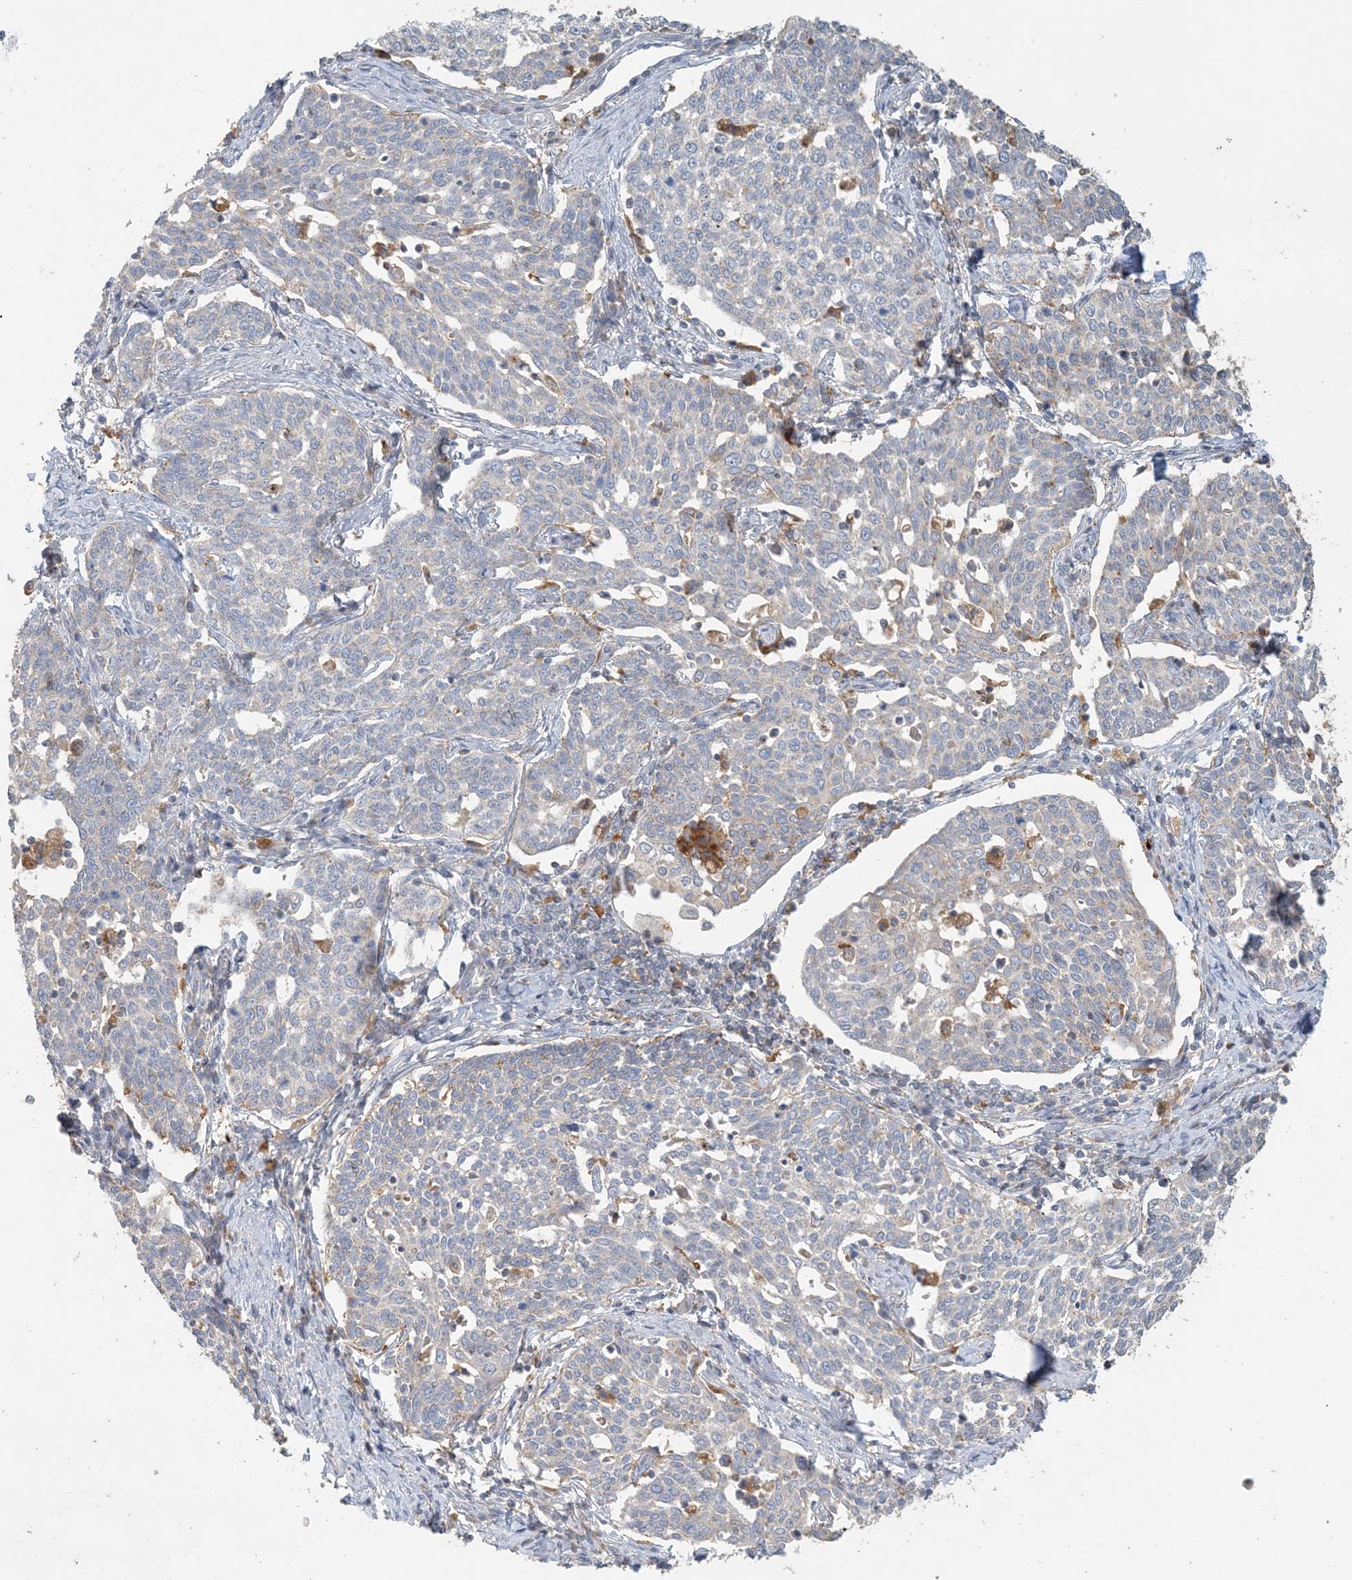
{"staining": {"intensity": "negative", "quantity": "none", "location": "none"}, "tissue": "cervical cancer", "cell_type": "Tumor cells", "image_type": "cancer", "snomed": [{"axis": "morphology", "description": "Squamous cell carcinoma, NOS"}, {"axis": "topography", "description": "Cervix"}], "caption": "Immunohistochemistry (IHC) micrograph of neoplastic tissue: cervical cancer (squamous cell carcinoma) stained with DAB (3,3'-diaminobenzidine) demonstrates no significant protein staining in tumor cells.", "gene": "SPPL2A", "patient": {"sex": "female", "age": 34}}